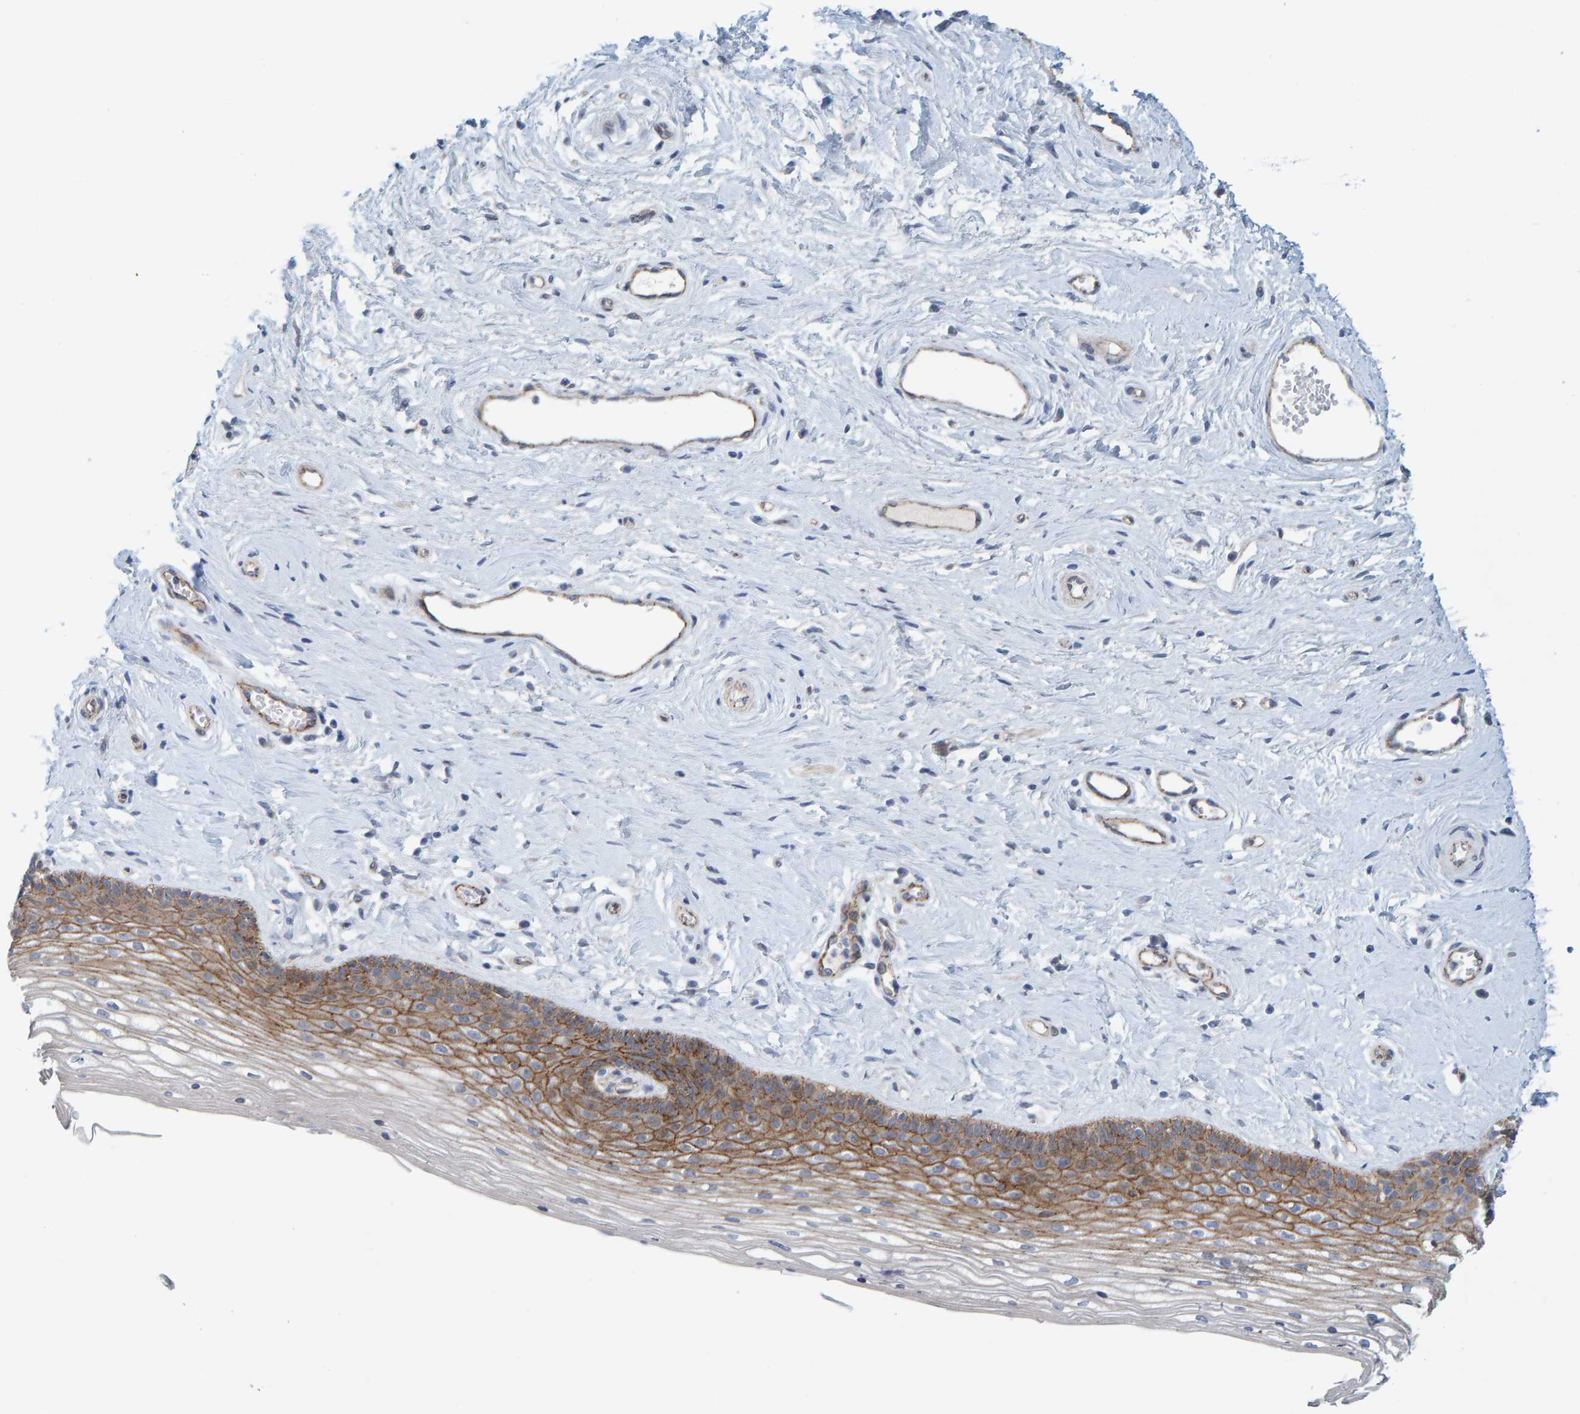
{"staining": {"intensity": "moderate", "quantity": ">75%", "location": "cytoplasmic/membranous"}, "tissue": "vagina", "cell_type": "Squamous epithelial cells", "image_type": "normal", "snomed": [{"axis": "morphology", "description": "Normal tissue, NOS"}, {"axis": "topography", "description": "Vagina"}], "caption": "Vagina stained with DAB (3,3'-diaminobenzidine) IHC shows medium levels of moderate cytoplasmic/membranous expression in approximately >75% of squamous epithelial cells.", "gene": "KRBA2", "patient": {"sex": "female", "age": 46}}